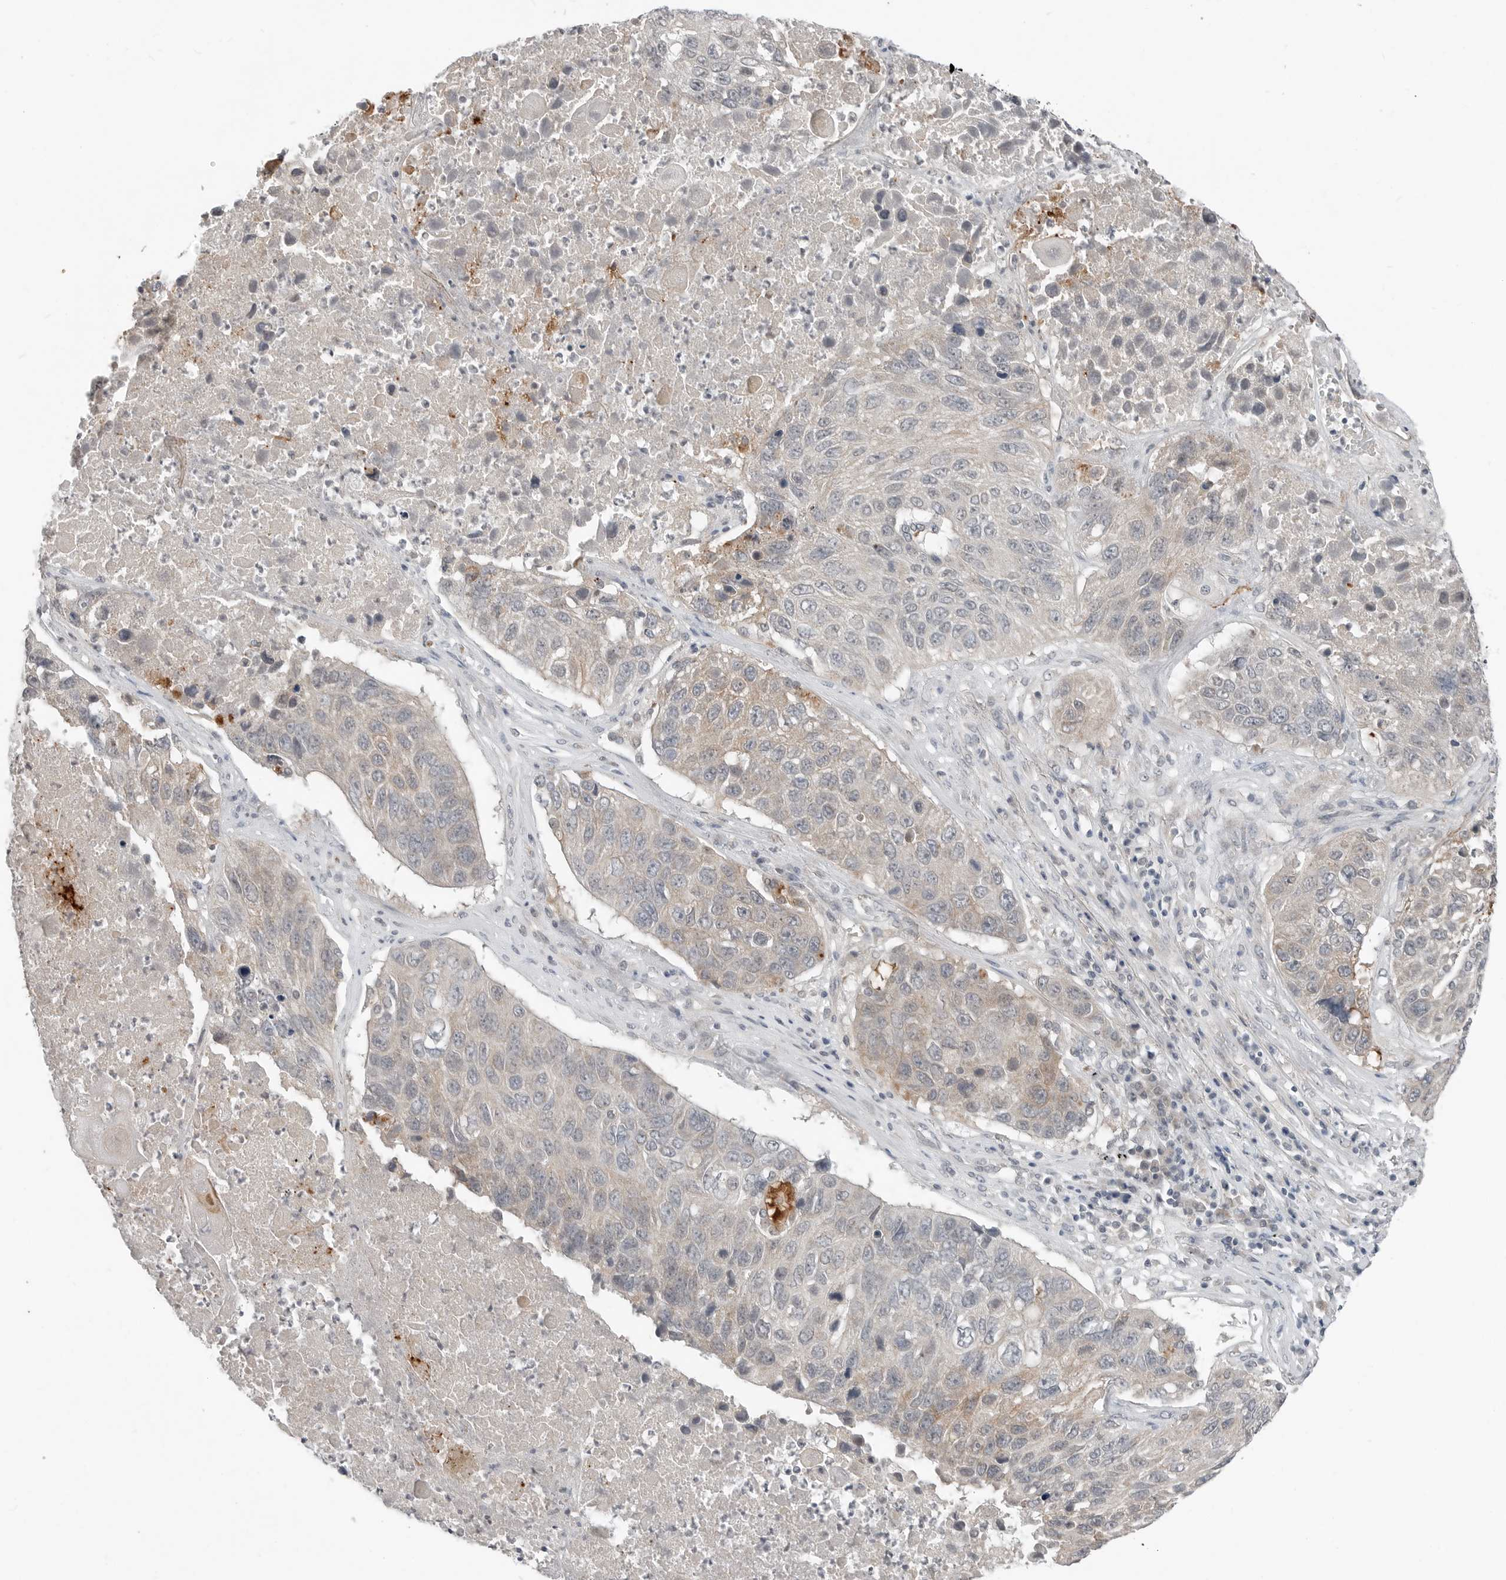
{"staining": {"intensity": "moderate", "quantity": "<25%", "location": "cytoplasmic/membranous"}, "tissue": "lung cancer", "cell_type": "Tumor cells", "image_type": "cancer", "snomed": [{"axis": "morphology", "description": "Squamous cell carcinoma, NOS"}, {"axis": "topography", "description": "Lung"}], "caption": "Immunohistochemistry (IHC) photomicrograph of neoplastic tissue: human squamous cell carcinoma (lung) stained using immunohistochemistry exhibits low levels of moderate protein expression localized specifically in the cytoplasmic/membranous of tumor cells, appearing as a cytoplasmic/membranous brown color.", "gene": "FCRLB", "patient": {"sex": "male", "age": 61}}